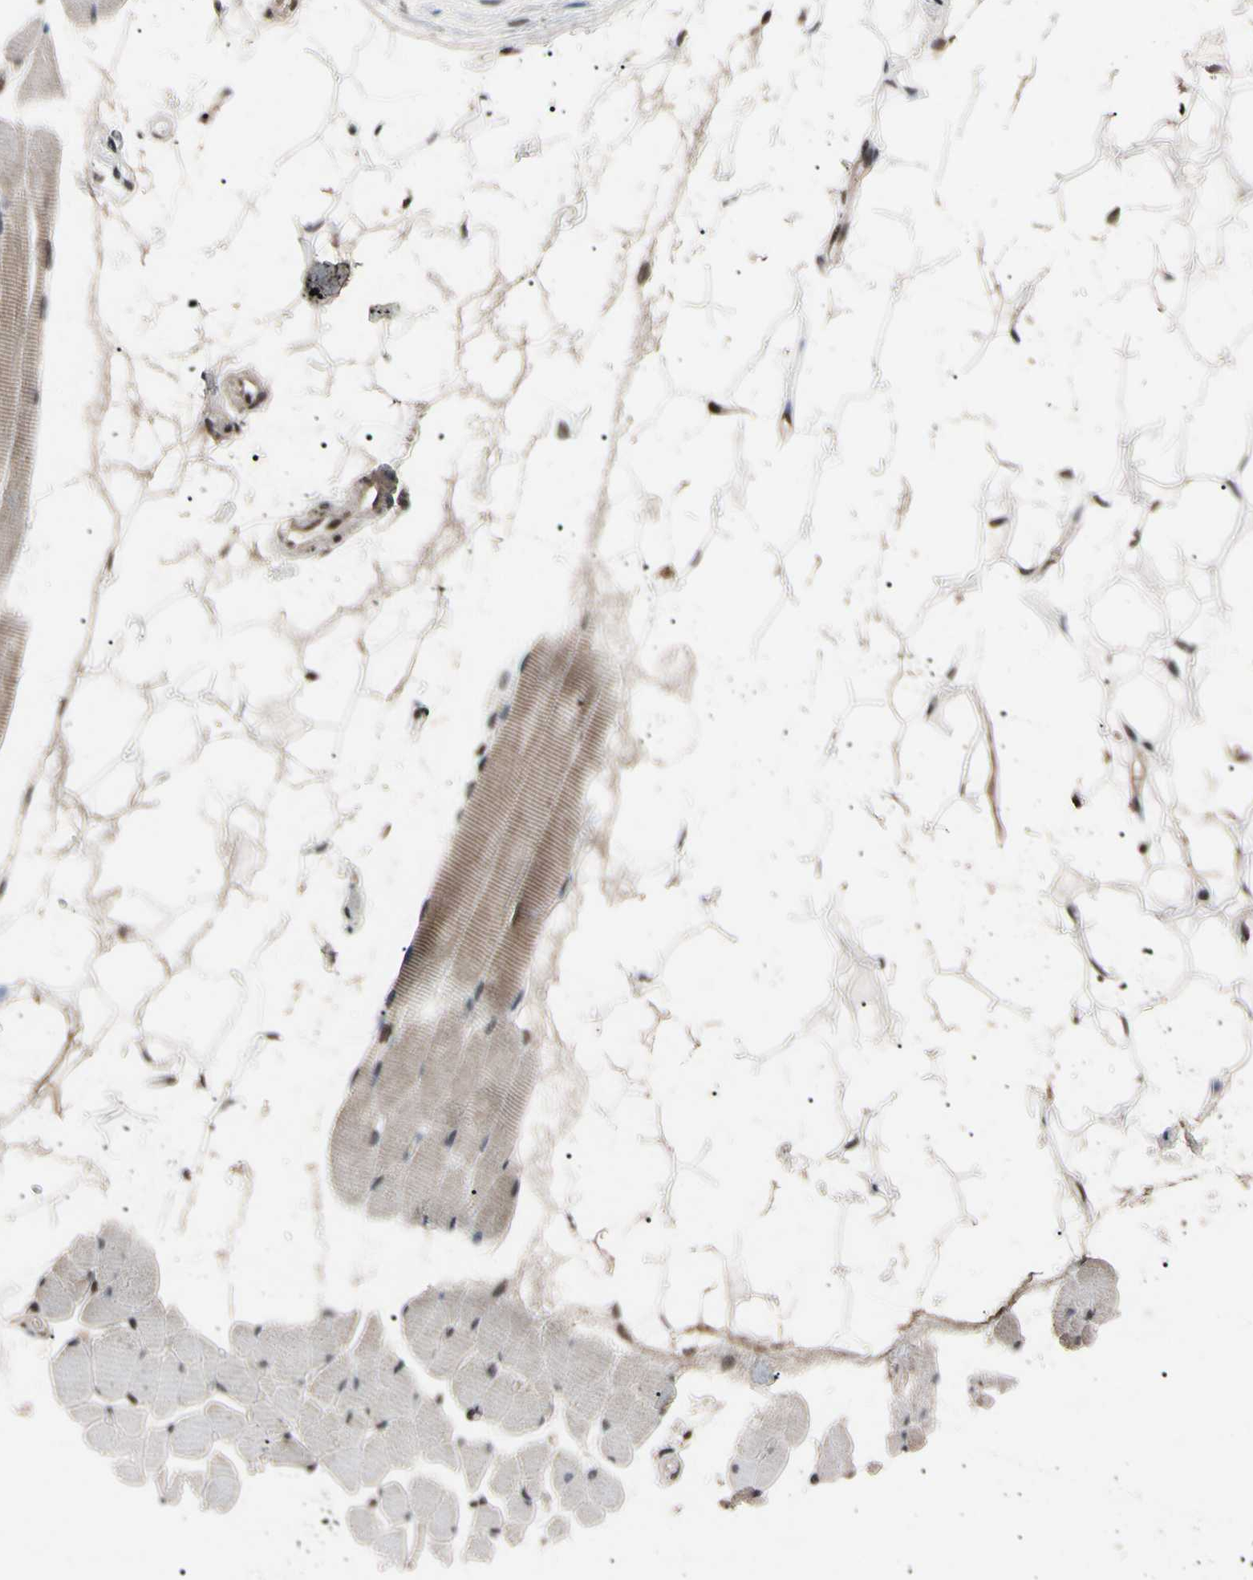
{"staining": {"intensity": "weak", "quantity": "25%-75%", "location": "cytoplasmic/membranous,nuclear"}, "tissue": "skeletal muscle", "cell_type": "Myocytes", "image_type": "normal", "snomed": [{"axis": "morphology", "description": "Normal tissue, NOS"}, {"axis": "topography", "description": "Skeletal muscle"}, {"axis": "topography", "description": "Oral tissue"}, {"axis": "topography", "description": "Peripheral nerve tissue"}], "caption": "High-magnification brightfield microscopy of normal skeletal muscle stained with DAB (3,3'-diaminobenzidine) (brown) and counterstained with hematoxylin (blue). myocytes exhibit weak cytoplasmic/membranous,nuclear staining is seen in approximately25%-75% of cells.", "gene": "YY1", "patient": {"sex": "female", "age": 84}}